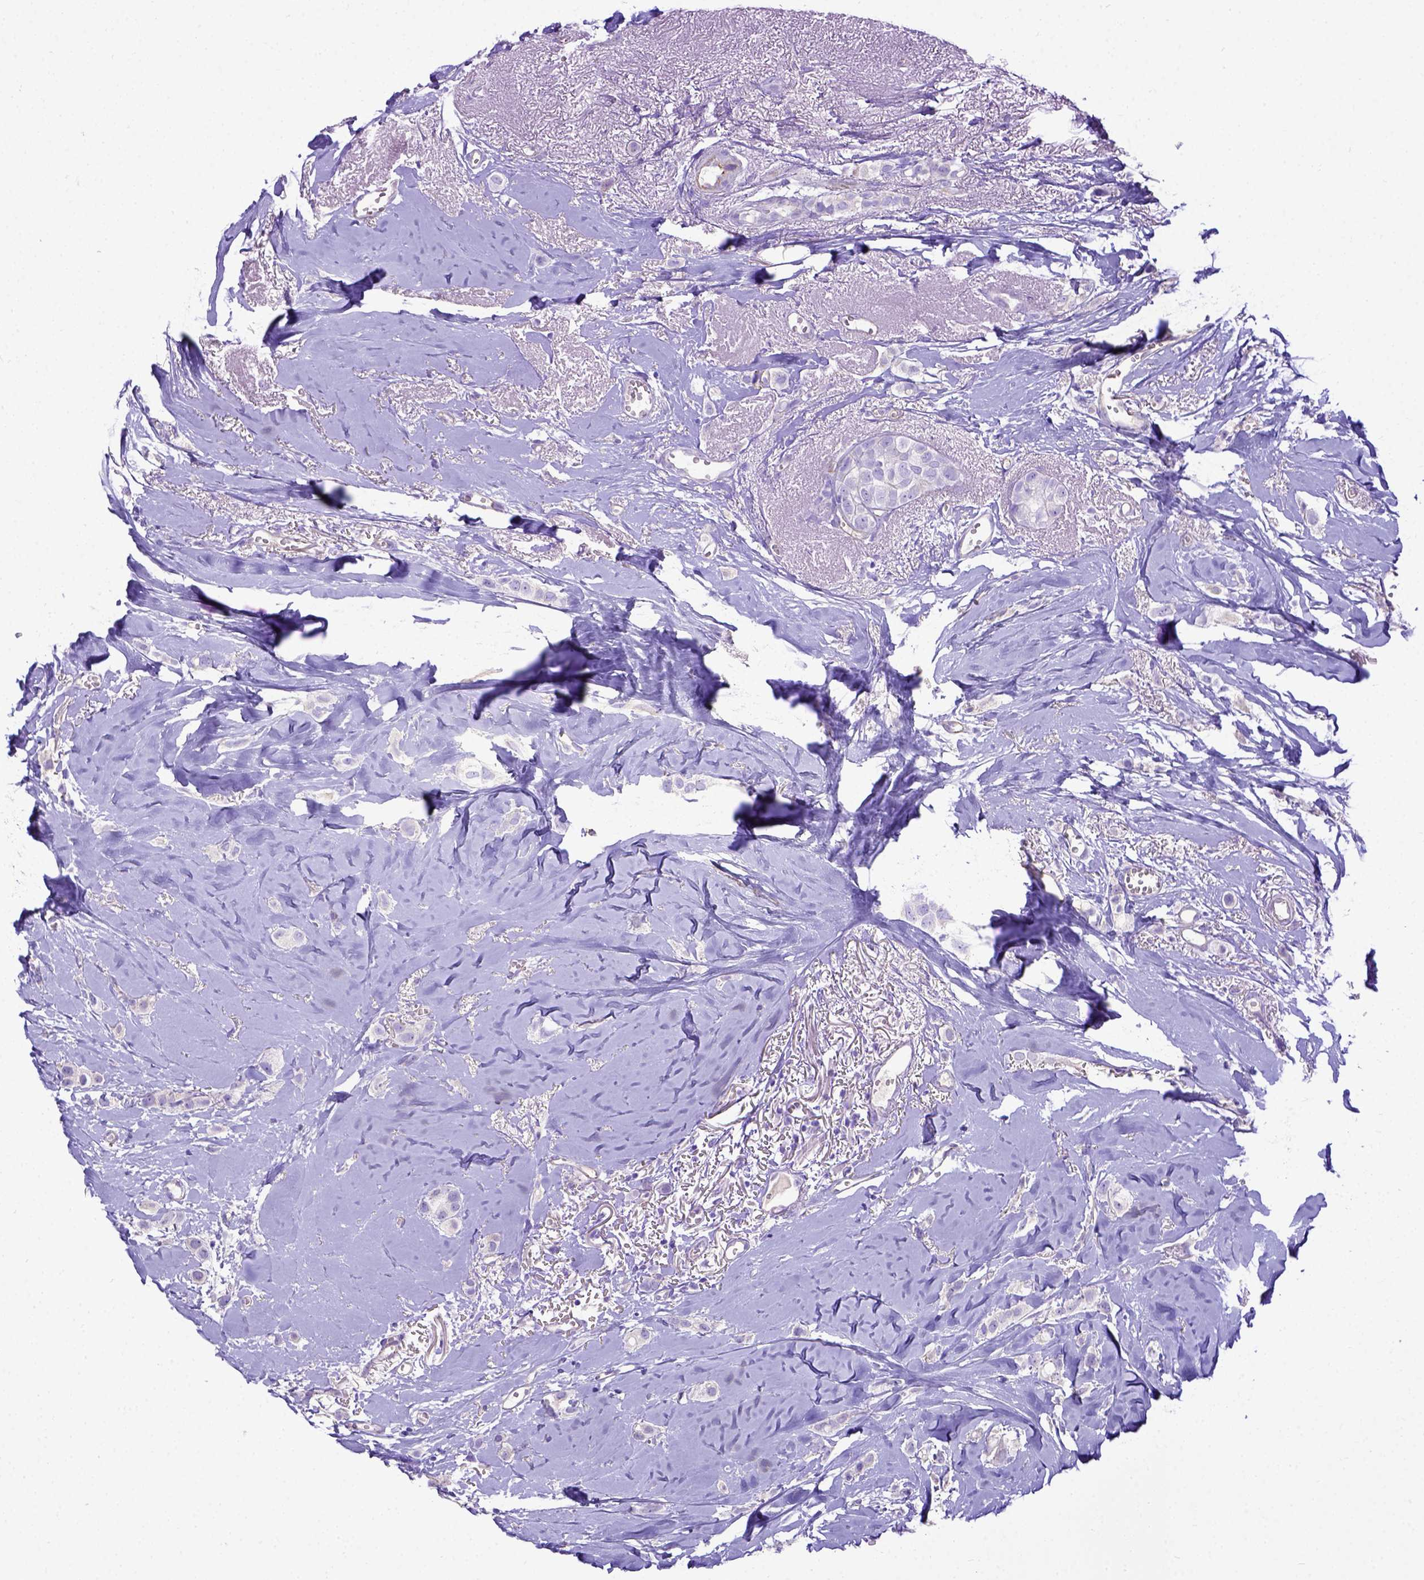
{"staining": {"intensity": "negative", "quantity": "none", "location": "none"}, "tissue": "breast cancer", "cell_type": "Tumor cells", "image_type": "cancer", "snomed": [{"axis": "morphology", "description": "Duct carcinoma"}, {"axis": "topography", "description": "Breast"}], "caption": "A histopathology image of human breast invasive ductal carcinoma is negative for staining in tumor cells.", "gene": "LRRC18", "patient": {"sex": "female", "age": 85}}